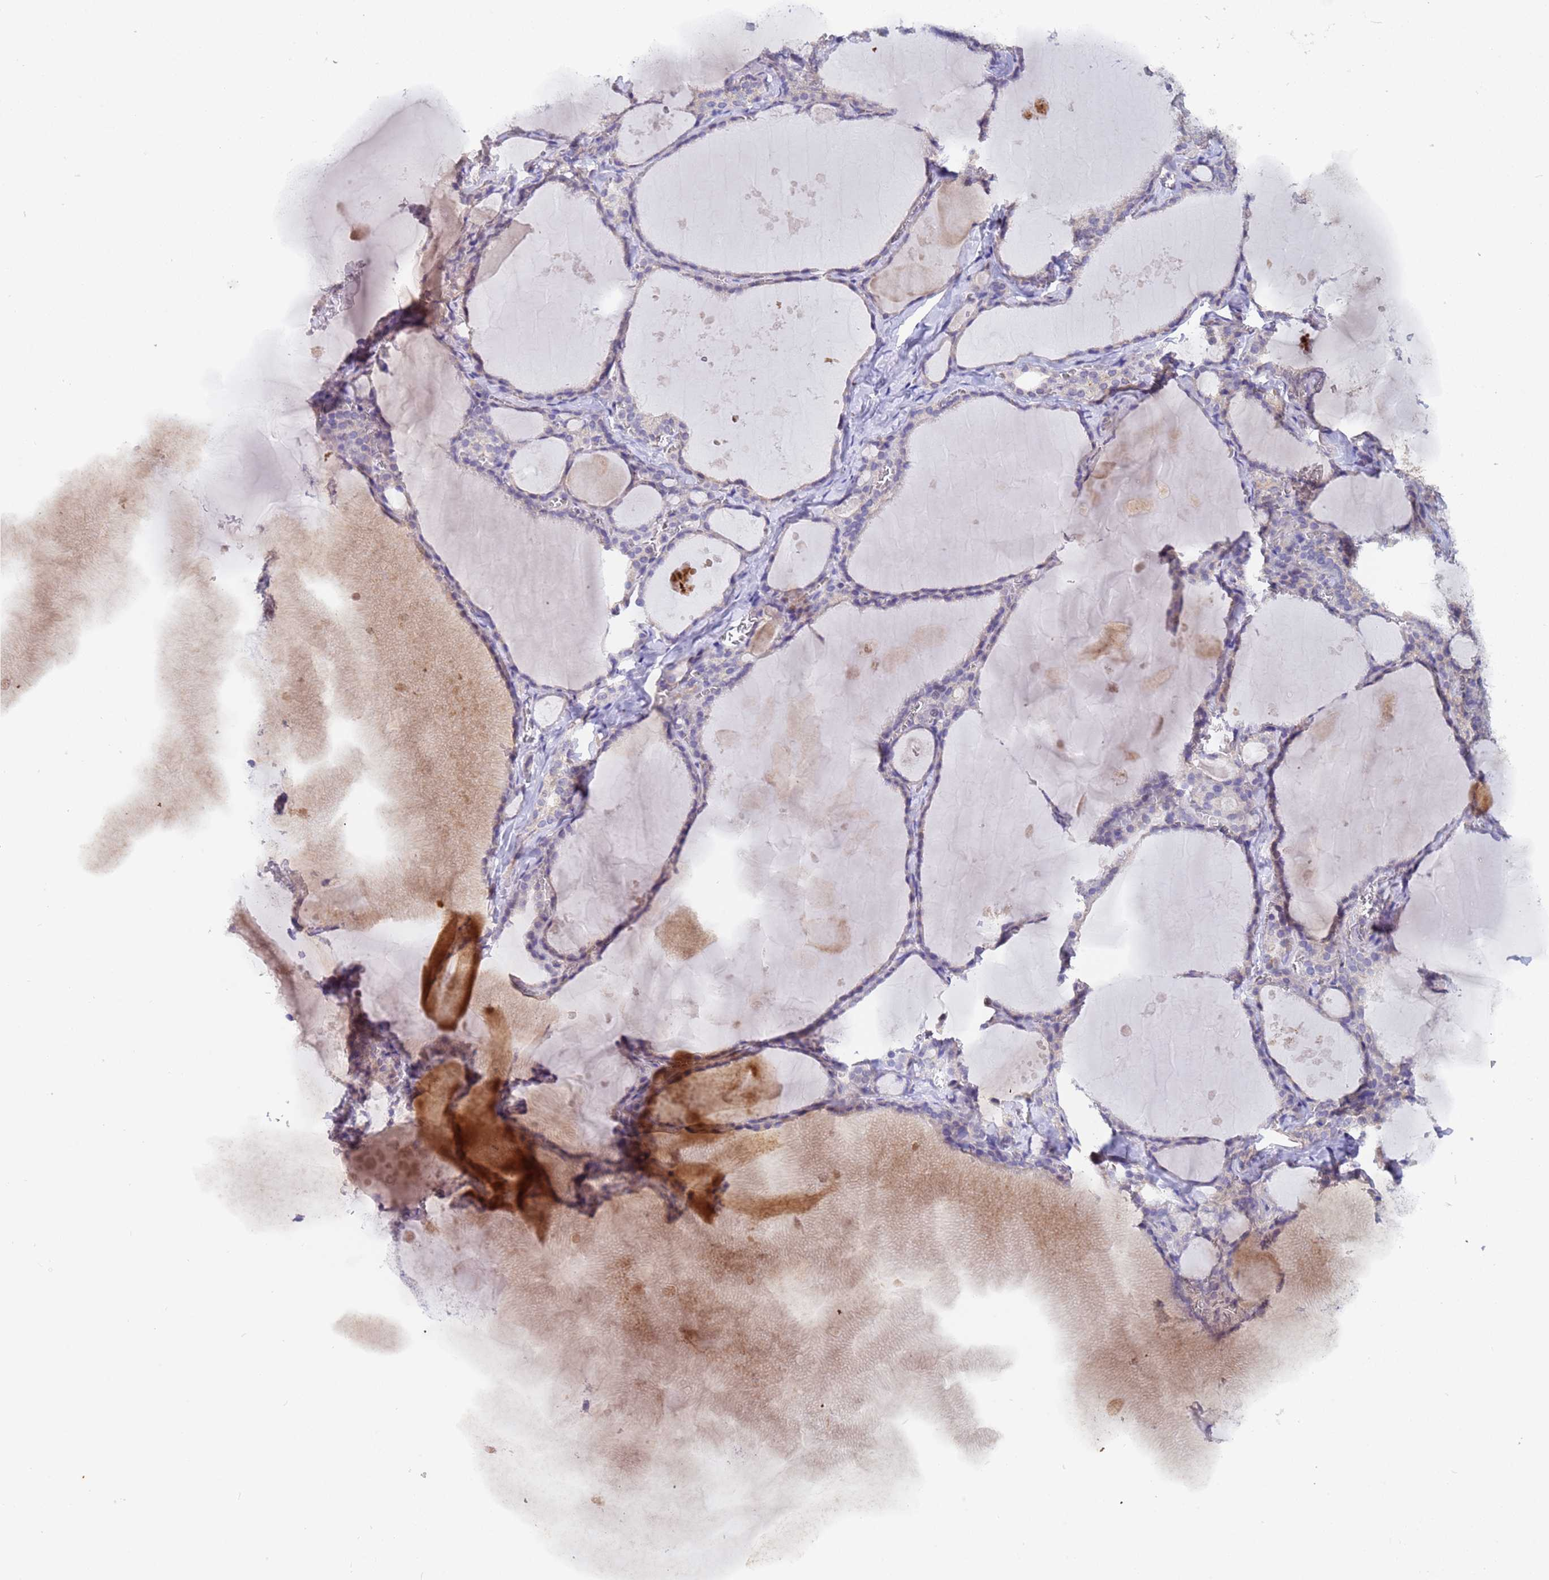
{"staining": {"intensity": "negative", "quantity": "none", "location": "none"}, "tissue": "thyroid gland", "cell_type": "Glandular cells", "image_type": "normal", "snomed": [{"axis": "morphology", "description": "Normal tissue, NOS"}, {"axis": "topography", "description": "Thyroid gland"}], "caption": "Glandular cells show no significant staining in normal thyroid gland. (Immunohistochemistry (ihc), brightfield microscopy, high magnification).", "gene": "IHO1", "patient": {"sex": "male", "age": 56}}